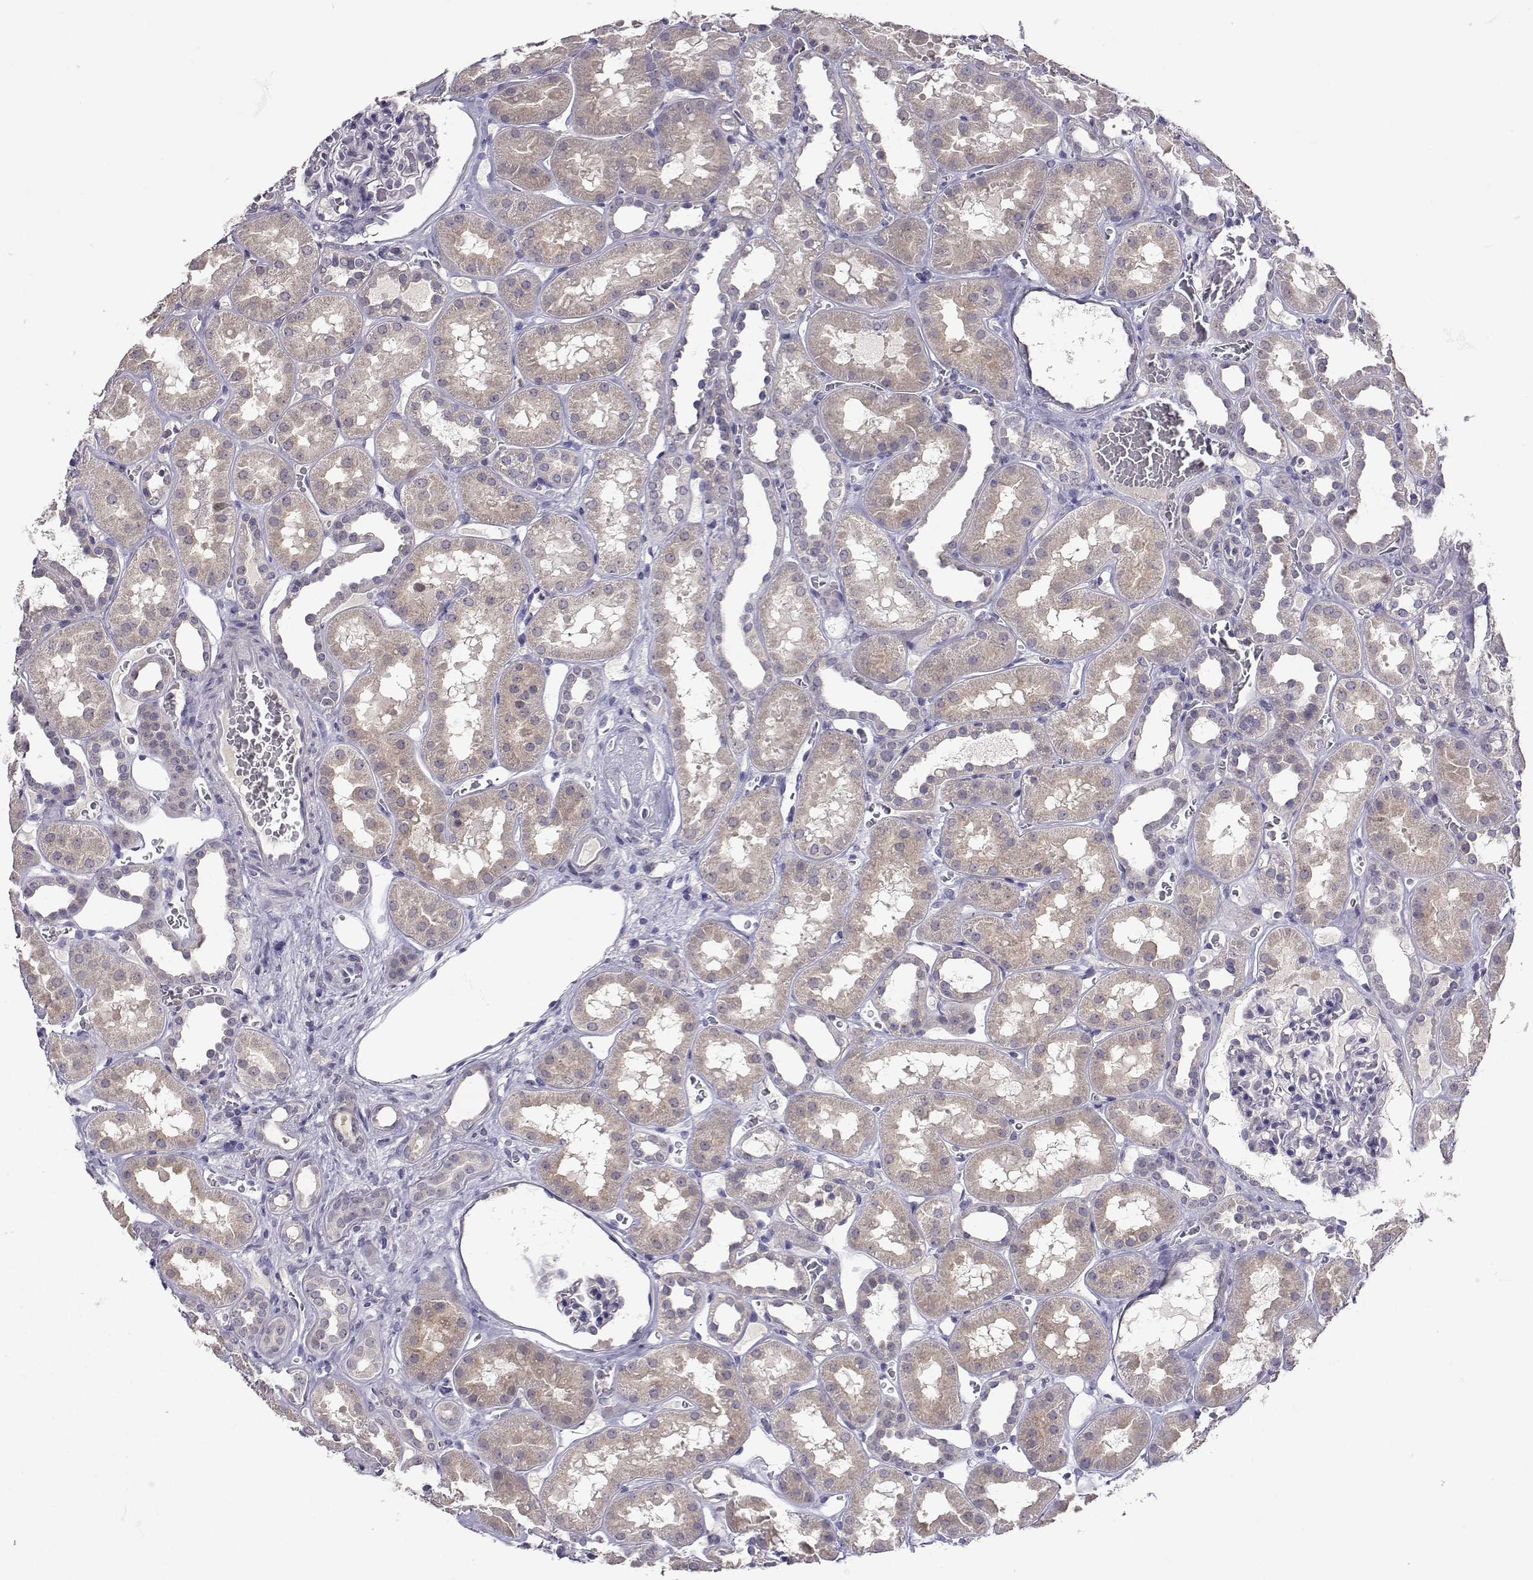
{"staining": {"intensity": "negative", "quantity": "none", "location": "none"}, "tissue": "kidney", "cell_type": "Cells in glomeruli", "image_type": "normal", "snomed": [{"axis": "morphology", "description": "Normal tissue, NOS"}, {"axis": "topography", "description": "Kidney"}], "caption": "An immunohistochemistry photomicrograph of unremarkable kidney is shown. There is no staining in cells in glomeruli of kidney.", "gene": "SLC6A3", "patient": {"sex": "female", "age": 41}}